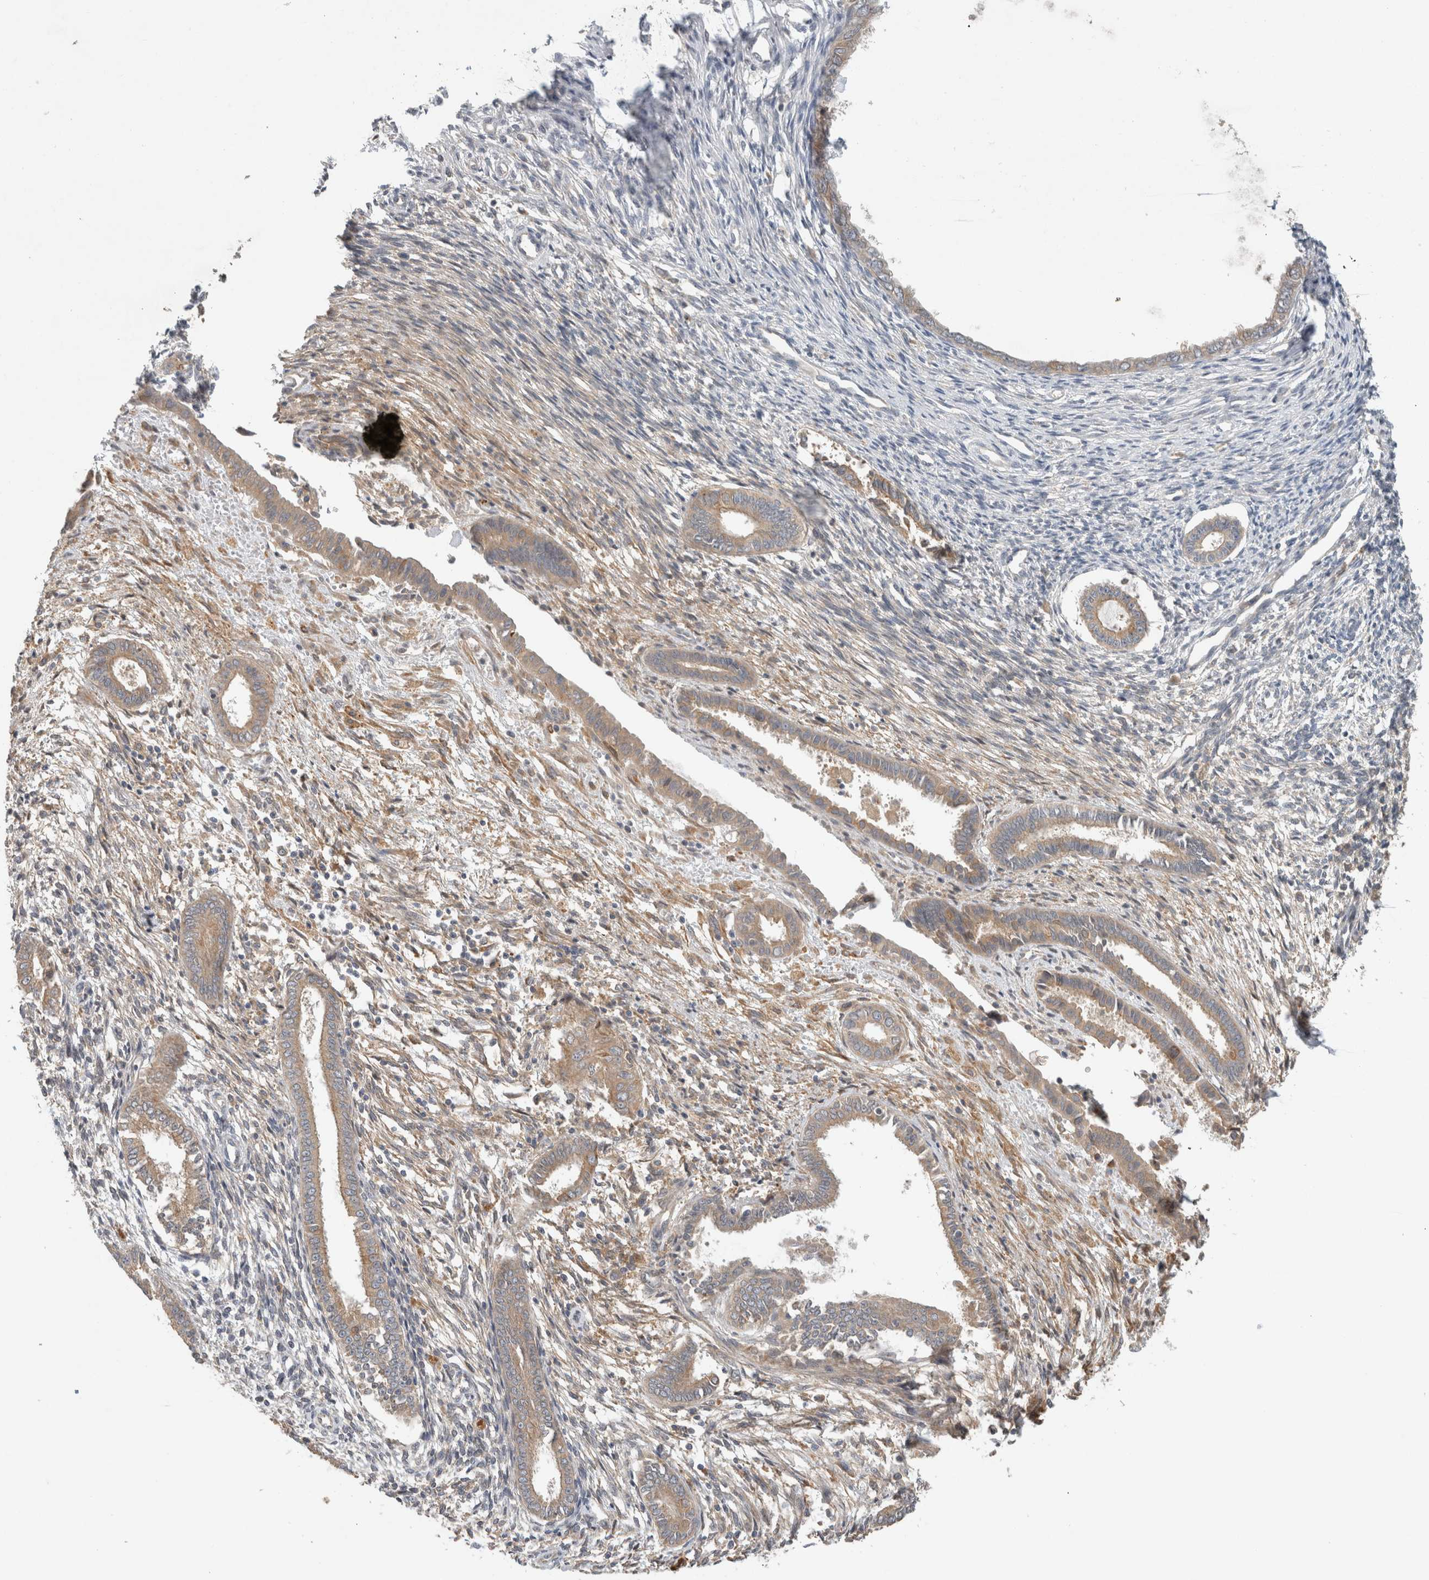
{"staining": {"intensity": "moderate", "quantity": "<25%", "location": "cytoplasmic/membranous"}, "tissue": "endometrium", "cell_type": "Cells in endometrial stroma", "image_type": "normal", "snomed": [{"axis": "morphology", "description": "Normal tissue, NOS"}, {"axis": "topography", "description": "Endometrium"}], "caption": "Normal endometrium exhibits moderate cytoplasmic/membranous positivity in approximately <25% of cells in endometrial stroma, visualized by immunohistochemistry.", "gene": "ARMC9", "patient": {"sex": "female", "age": 56}}